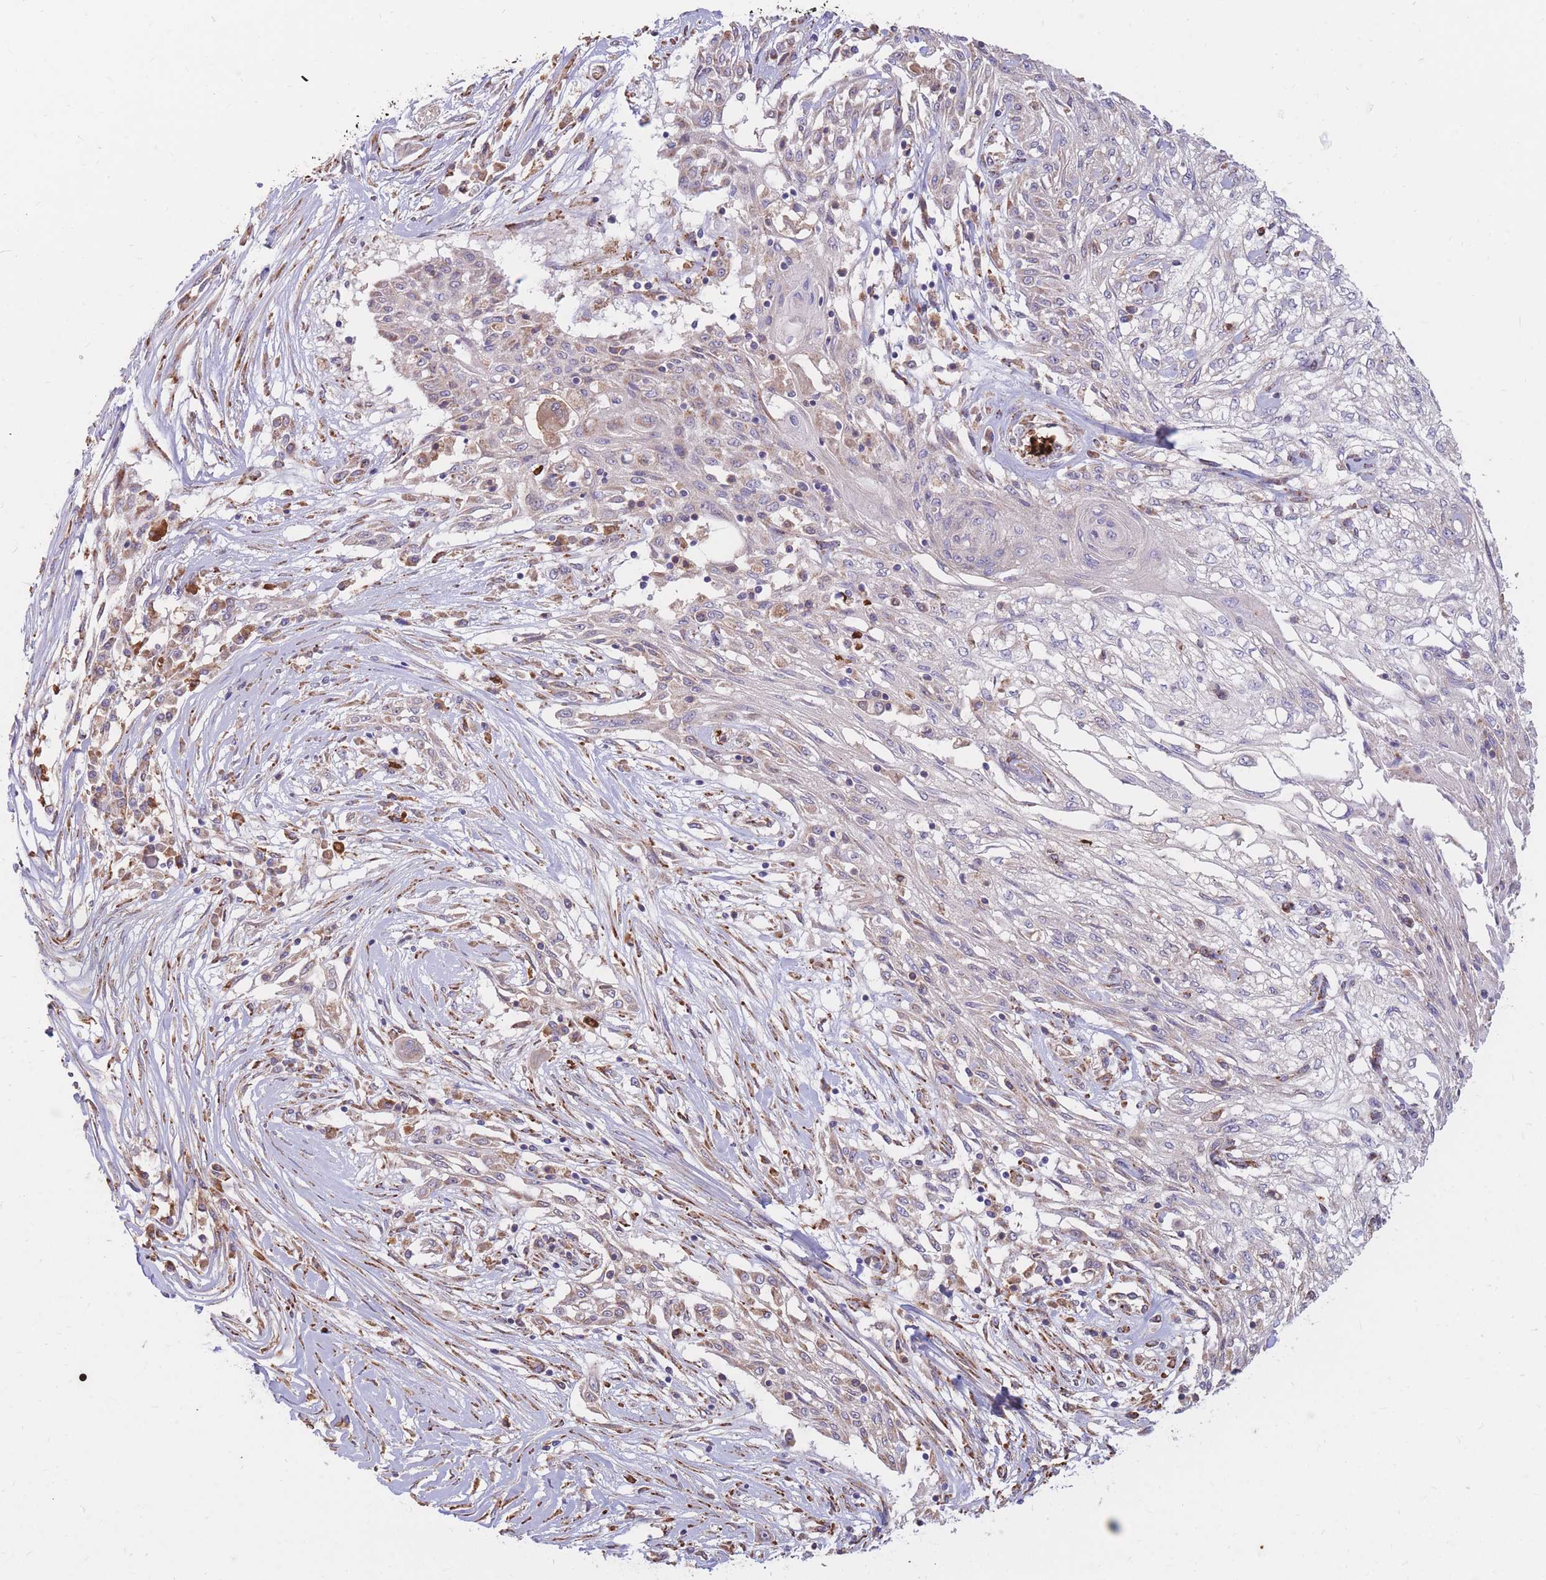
{"staining": {"intensity": "negative", "quantity": "none", "location": "none"}, "tissue": "skin cancer", "cell_type": "Tumor cells", "image_type": "cancer", "snomed": [{"axis": "morphology", "description": "Squamous cell carcinoma, NOS"}, {"axis": "morphology", "description": "Squamous cell carcinoma, metastatic, NOS"}, {"axis": "topography", "description": "Skin"}, {"axis": "topography", "description": "Lymph node"}], "caption": "This is a image of immunohistochemistry (IHC) staining of metastatic squamous cell carcinoma (skin), which shows no expression in tumor cells. (Brightfield microscopy of DAB immunohistochemistry at high magnification).", "gene": "ATP10D", "patient": {"sex": "male", "age": 75}}